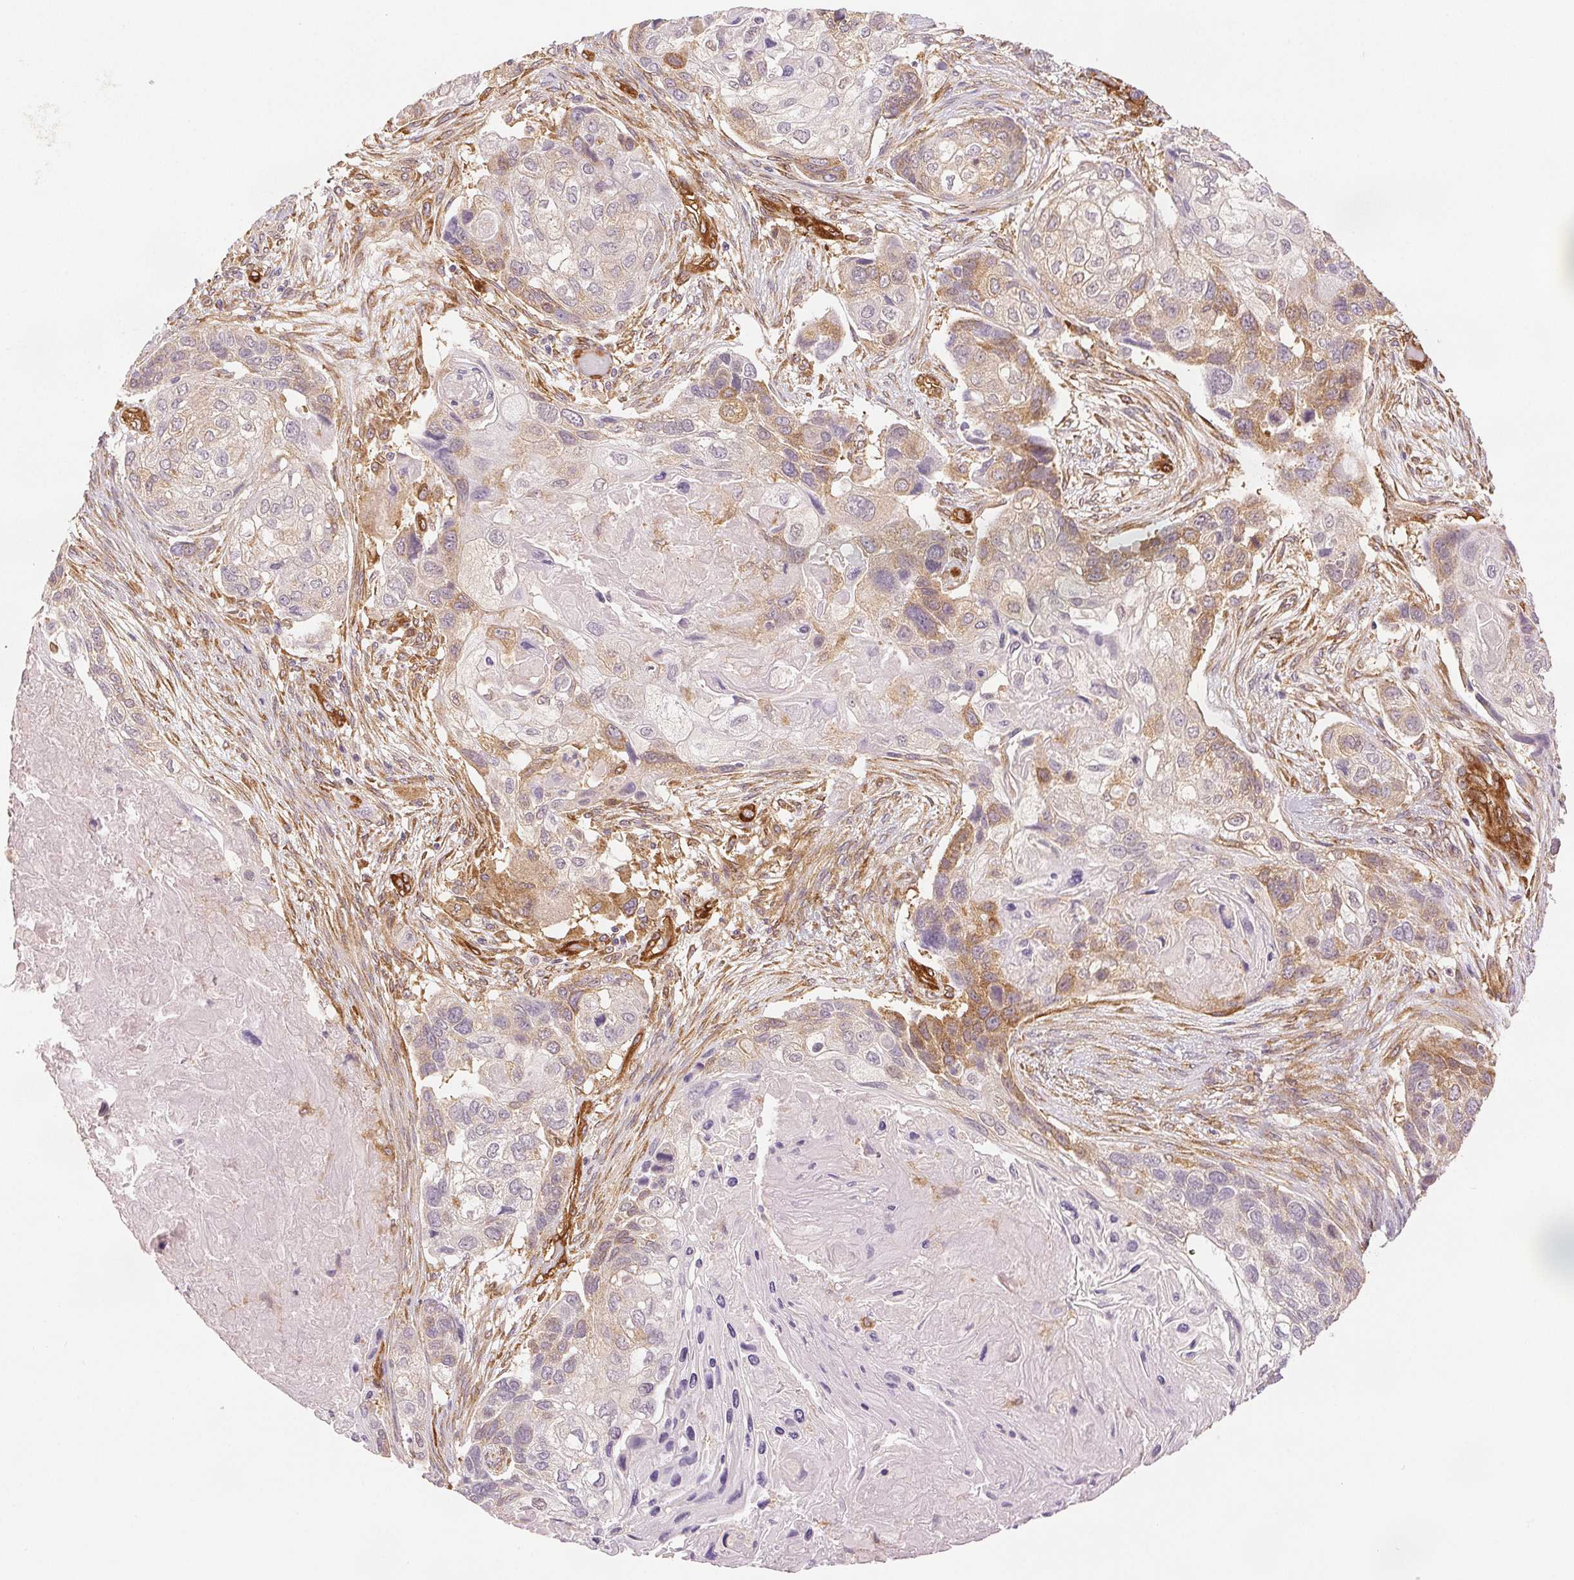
{"staining": {"intensity": "weak", "quantity": "<25%", "location": "cytoplasmic/membranous"}, "tissue": "lung cancer", "cell_type": "Tumor cells", "image_type": "cancer", "snomed": [{"axis": "morphology", "description": "Squamous cell carcinoma, NOS"}, {"axis": "topography", "description": "Lung"}], "caption": "IHC photomicrograph of neoplastic tissue: human lung cancer (squamous cell carcinoma) stained with DAB (3,3'-diaminobenzidine) demonstrates no significant protein staining in tumor cells. (Stains: DAB (3,3'-diaminobenzidine) immunohistochemistry (IHC) with hematoxylin counter stain, Microscopy: brightfield microscopy at high magnification).", "gene": "DIAPH2", "patient": {"sex": "male", "age": 69}}